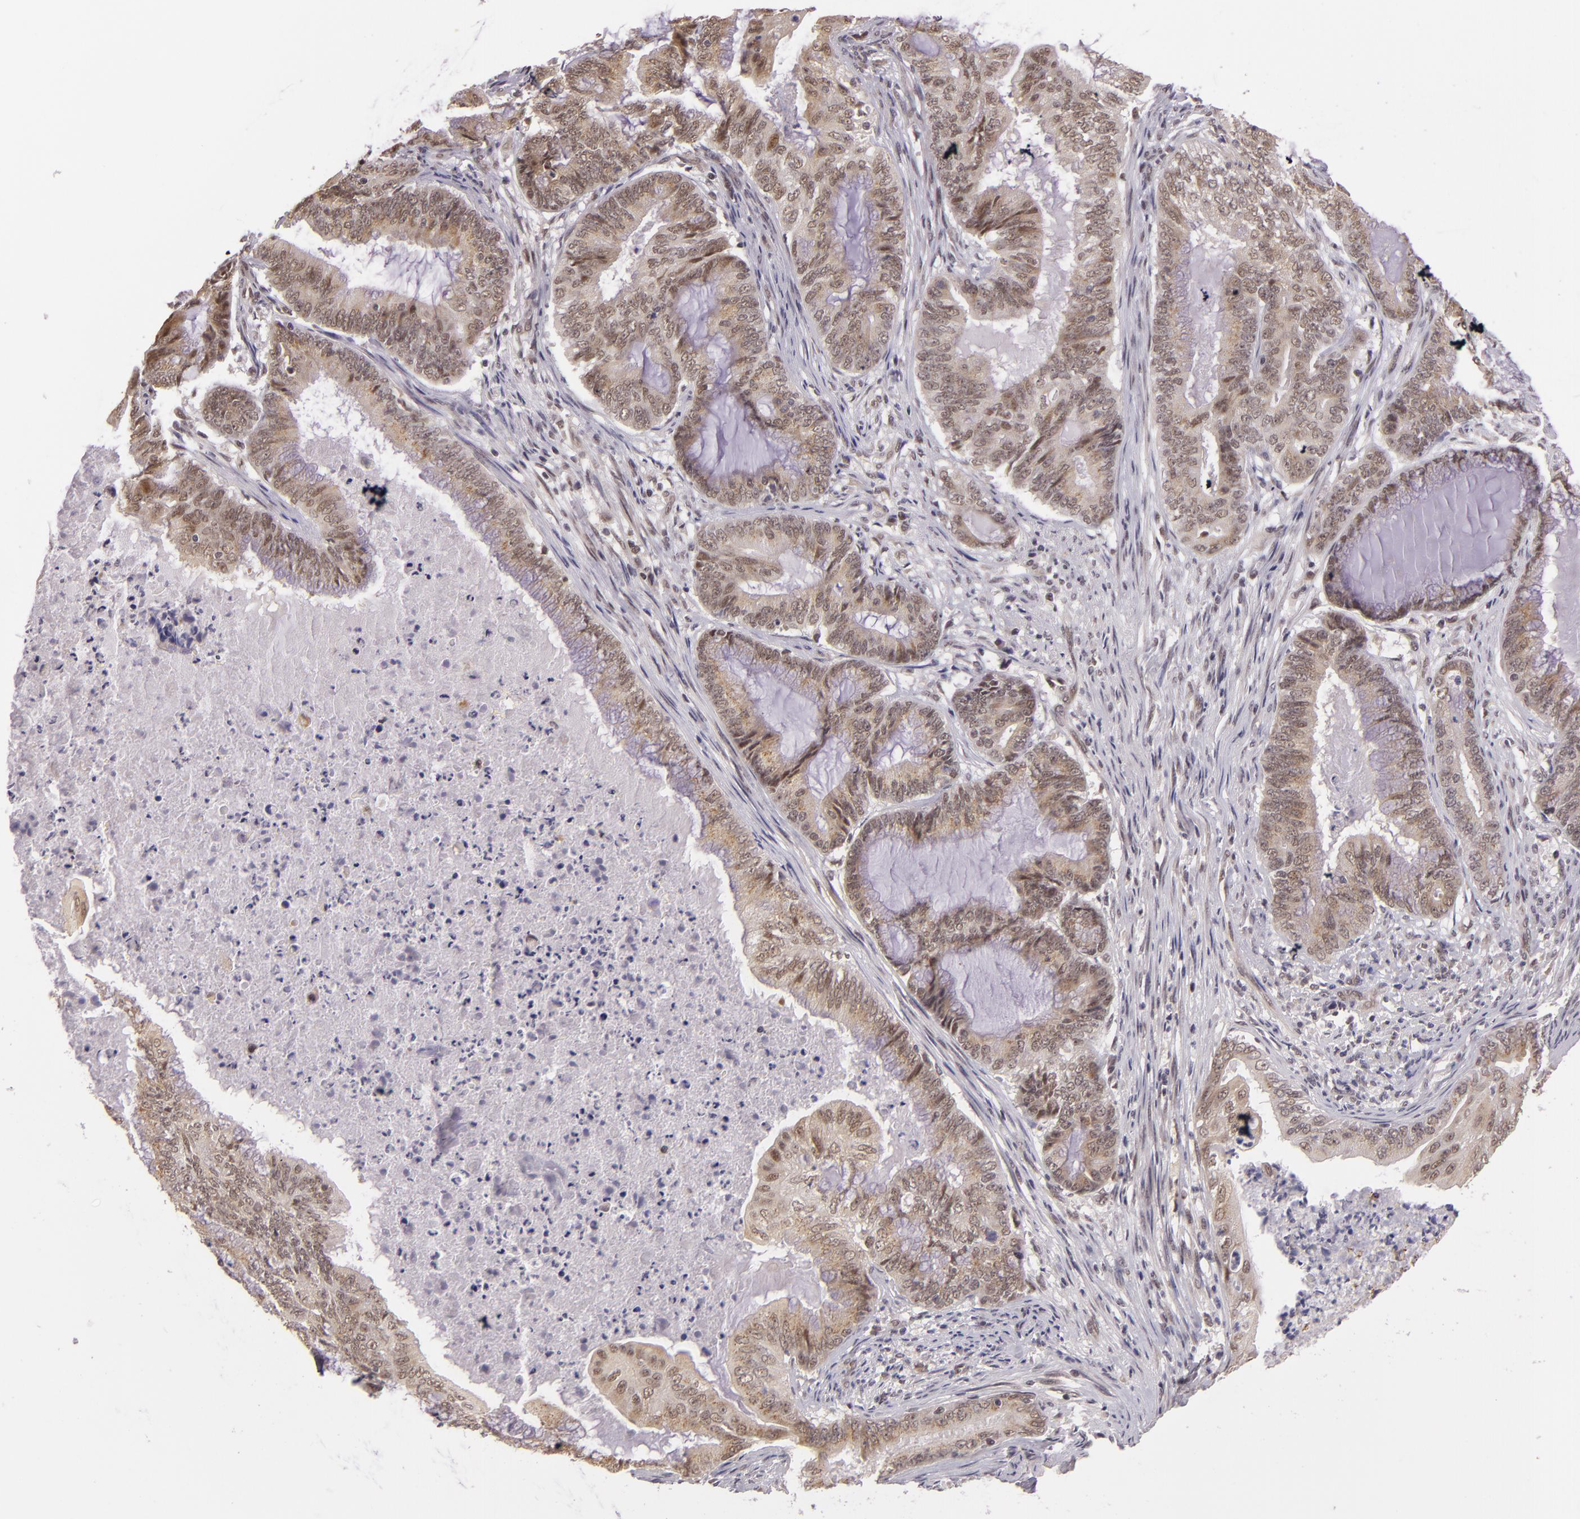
{"staining": {"intensity": "weak", "quantity": "25%-75%", "location": "cytoplasmic/membranous,nuclear"}, "tissue": "endometrial cancer", "cell_type": "Tumor cells", "image_type": "cancer", "snomed": [{"axis": "morphology", "description": "Adenocarcinoma, NOS"}, {"axis": "topography", "description": "Endometrium"}], "caption": "Endometrial adenocarcinoma tissue demonstrates weak cytoplasmic/membranous and nuclear positivity in about 25%-75% of tumor cells, visualized by immunohistochemistry. The protein is shown in brown color, while the nuclei are stained blue.", "gene": "ALX1", "patient": {"sex": "female", "age": 63}}